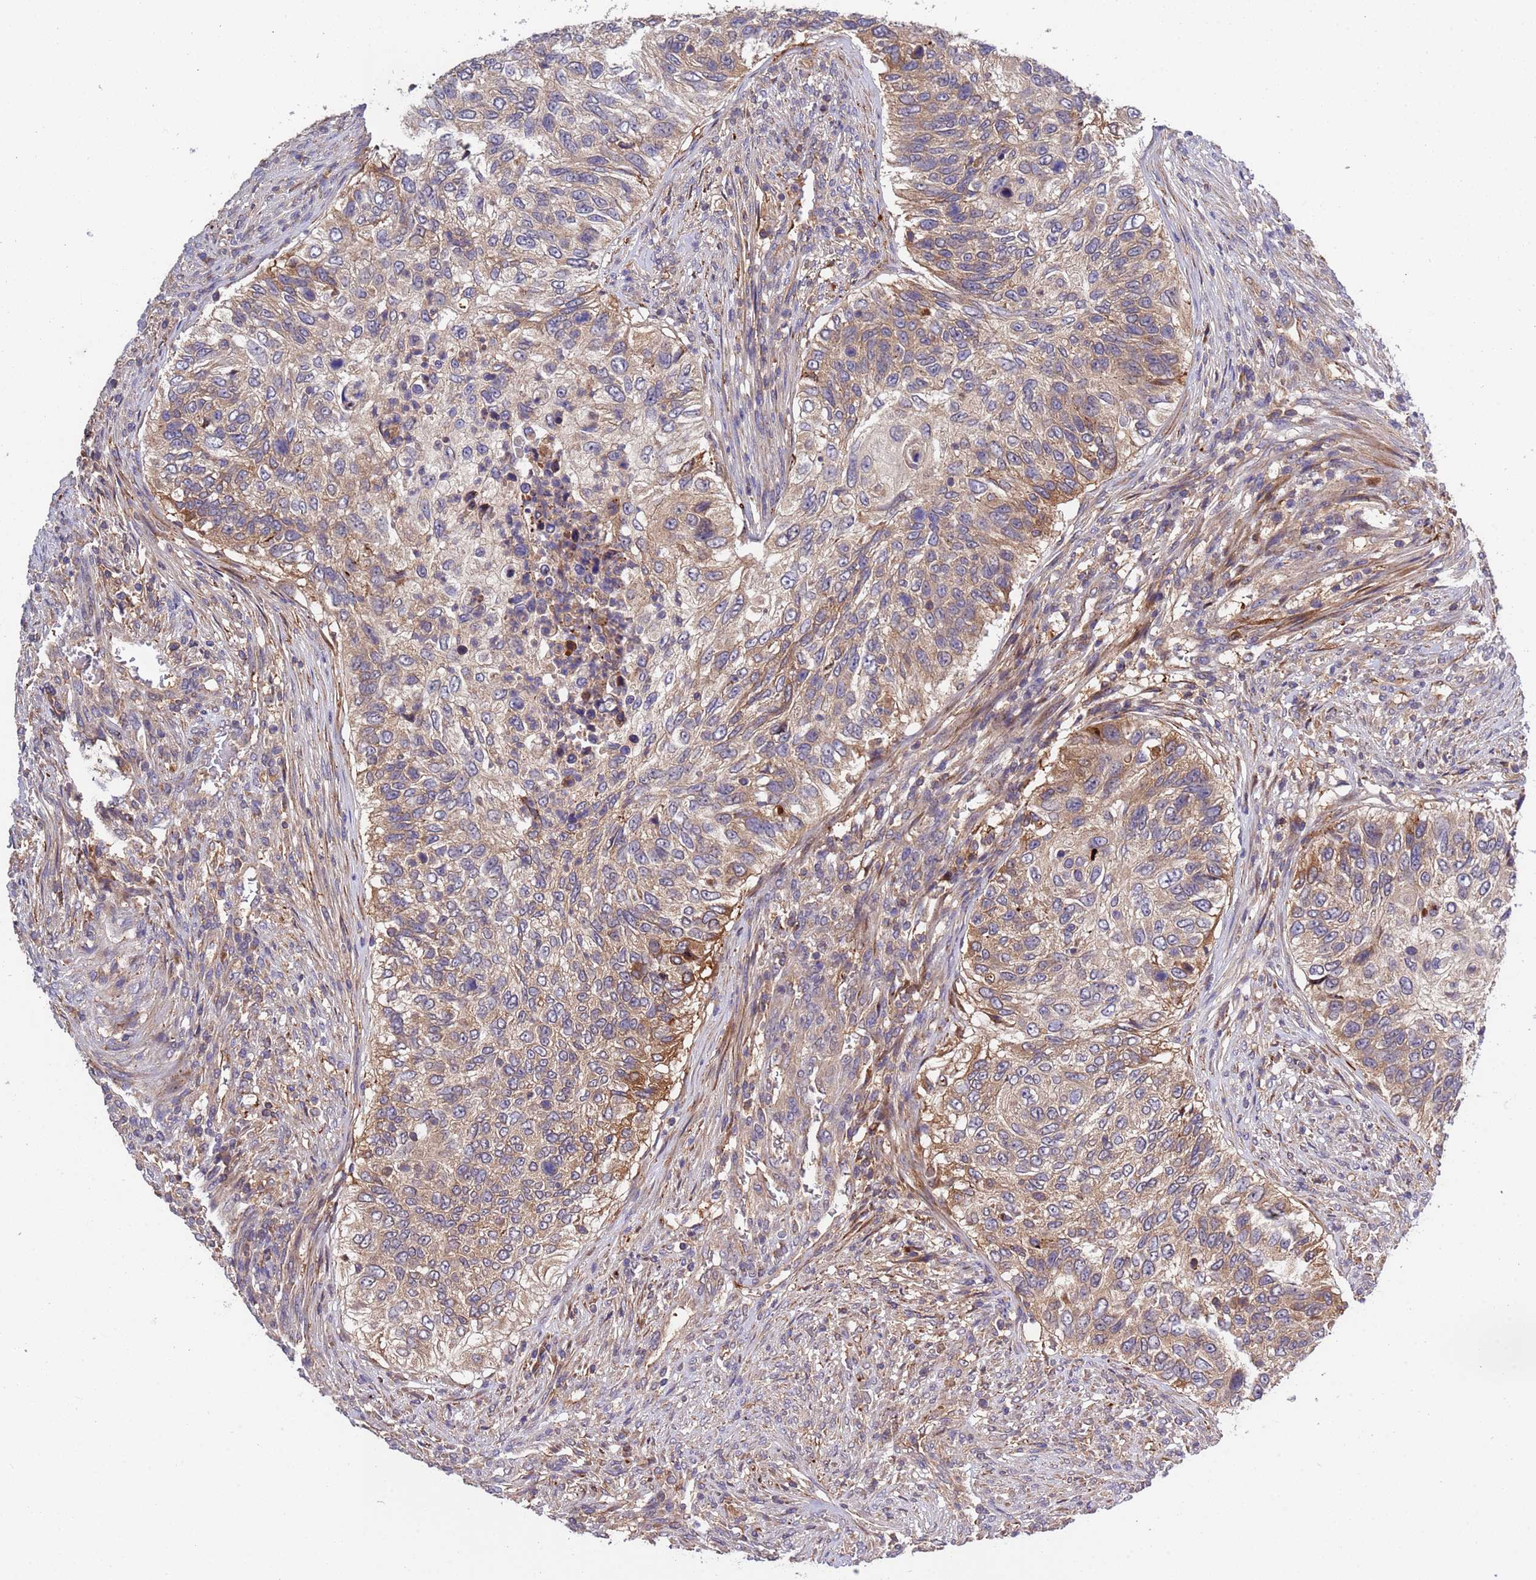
{"staining": {"intensity": "weak", "quantity": ">75%", "location": "cytoplasmic/membranous"}, "tissue": "urothelial cancer", "cell_type": "Tumor cells", "image_type": "cancer", "snomed": [{"axis": "morphology", "description": "Urothelial carcinoma, High grade"}, {"axis": "topography", "description": "Urinary bladder"}], "caption": "High-grade urothelial carcinoma stained with DAB (3,3'-diaminobenzidine) immunohistochemistry (IHC) demonstrates low levels of weak cytoplasmic/membranous expression in about >75% of tumor cells. (IHC, brightfield microscopy, high magnification).", "gene": "PARP16", "patient": {"sex": "female", "age": 60}}